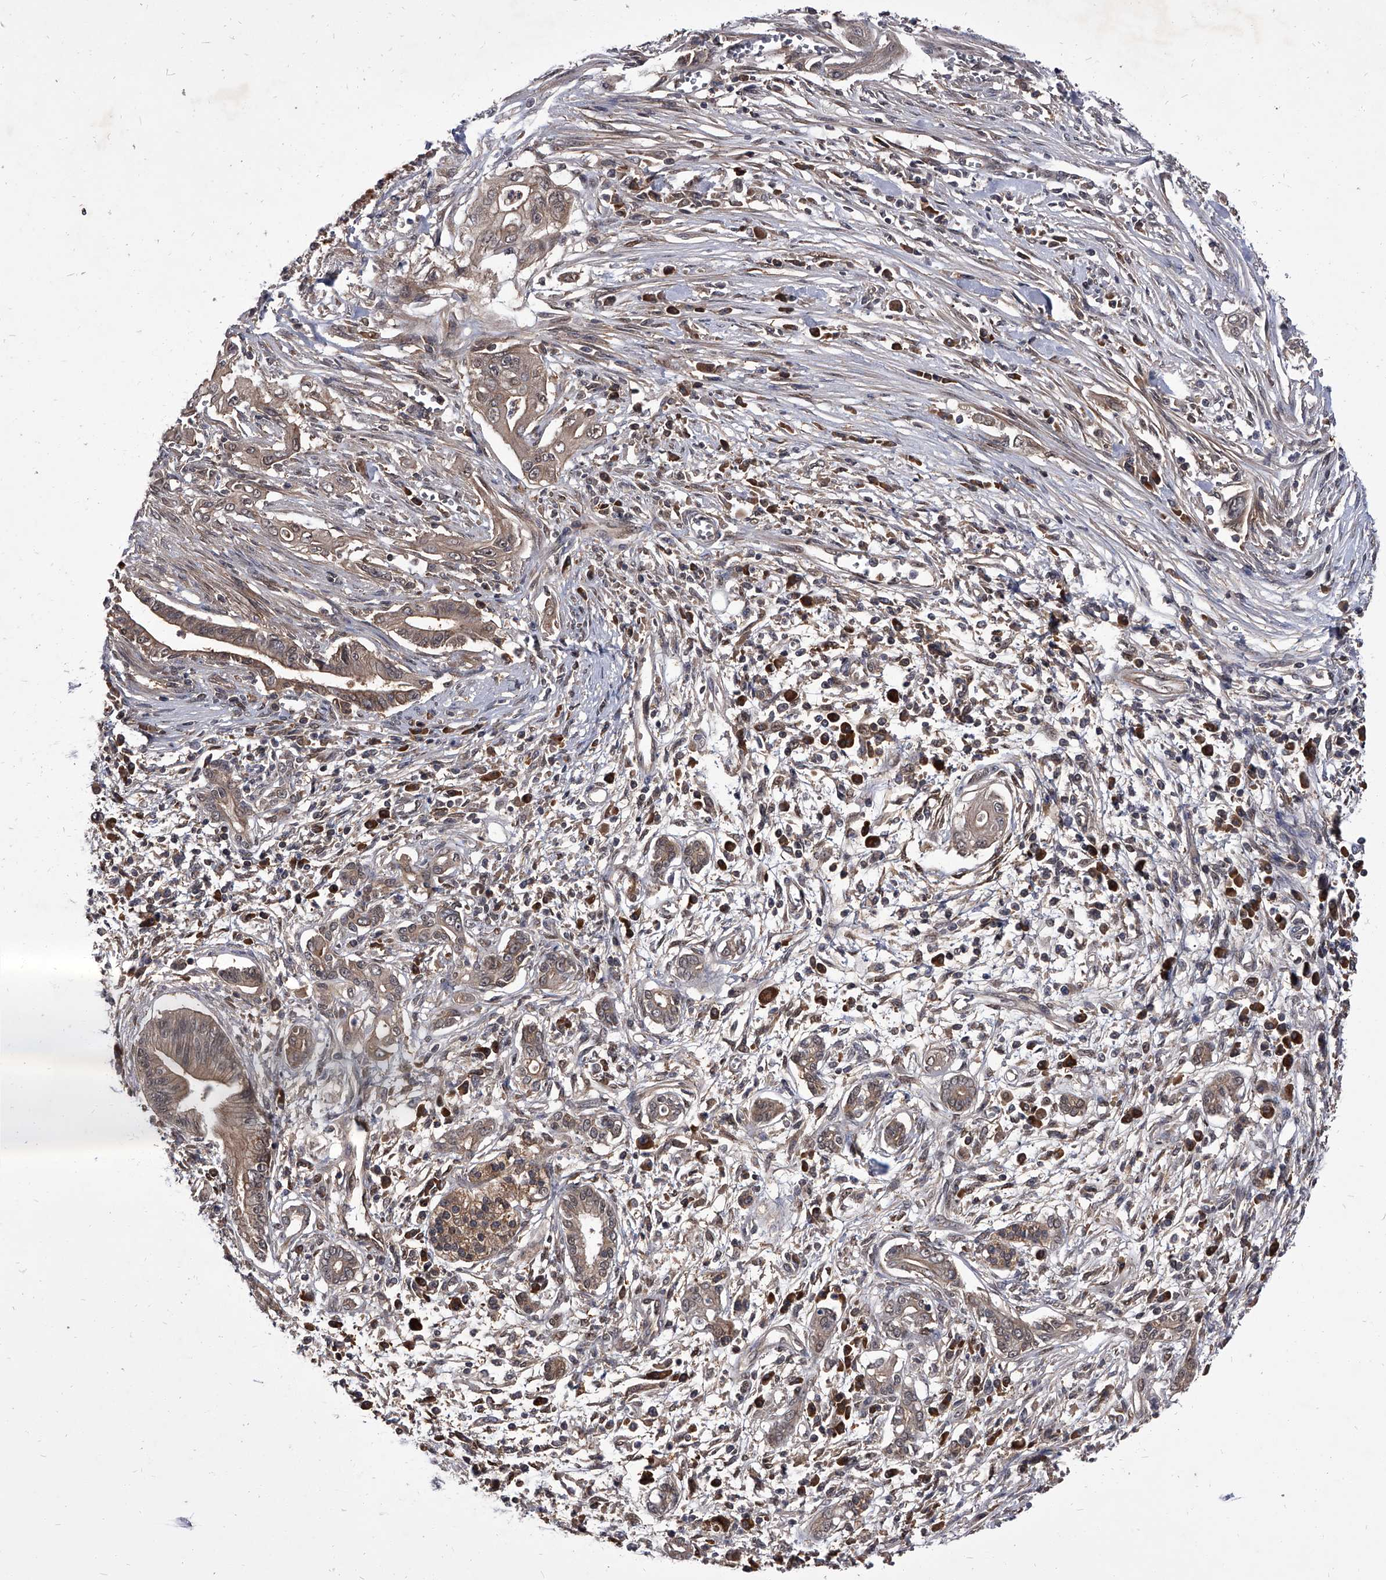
{"staining": {"intensity": "weak", "quantity": ">75%", "location": "cytoplasmic/membranous"}, "tissue": "pancreatic cancer", "cell_type": "Tumor cells", "image_type": "cancer", "snomed": [{"axis": "morphology", "description": "Adenocarcinoma, NOS"}, {"axis": "topography", "description": "Pancreas"}], "caption": "Immunohistochemical staining of human pancreatic adenocarcinoma demonstrates low levels of weak cytoplasmic/membranous staining in approximately >75% of tumor cells.", "gene": "SLC18B1", "patient": {"sex": "male", "age": 58}}